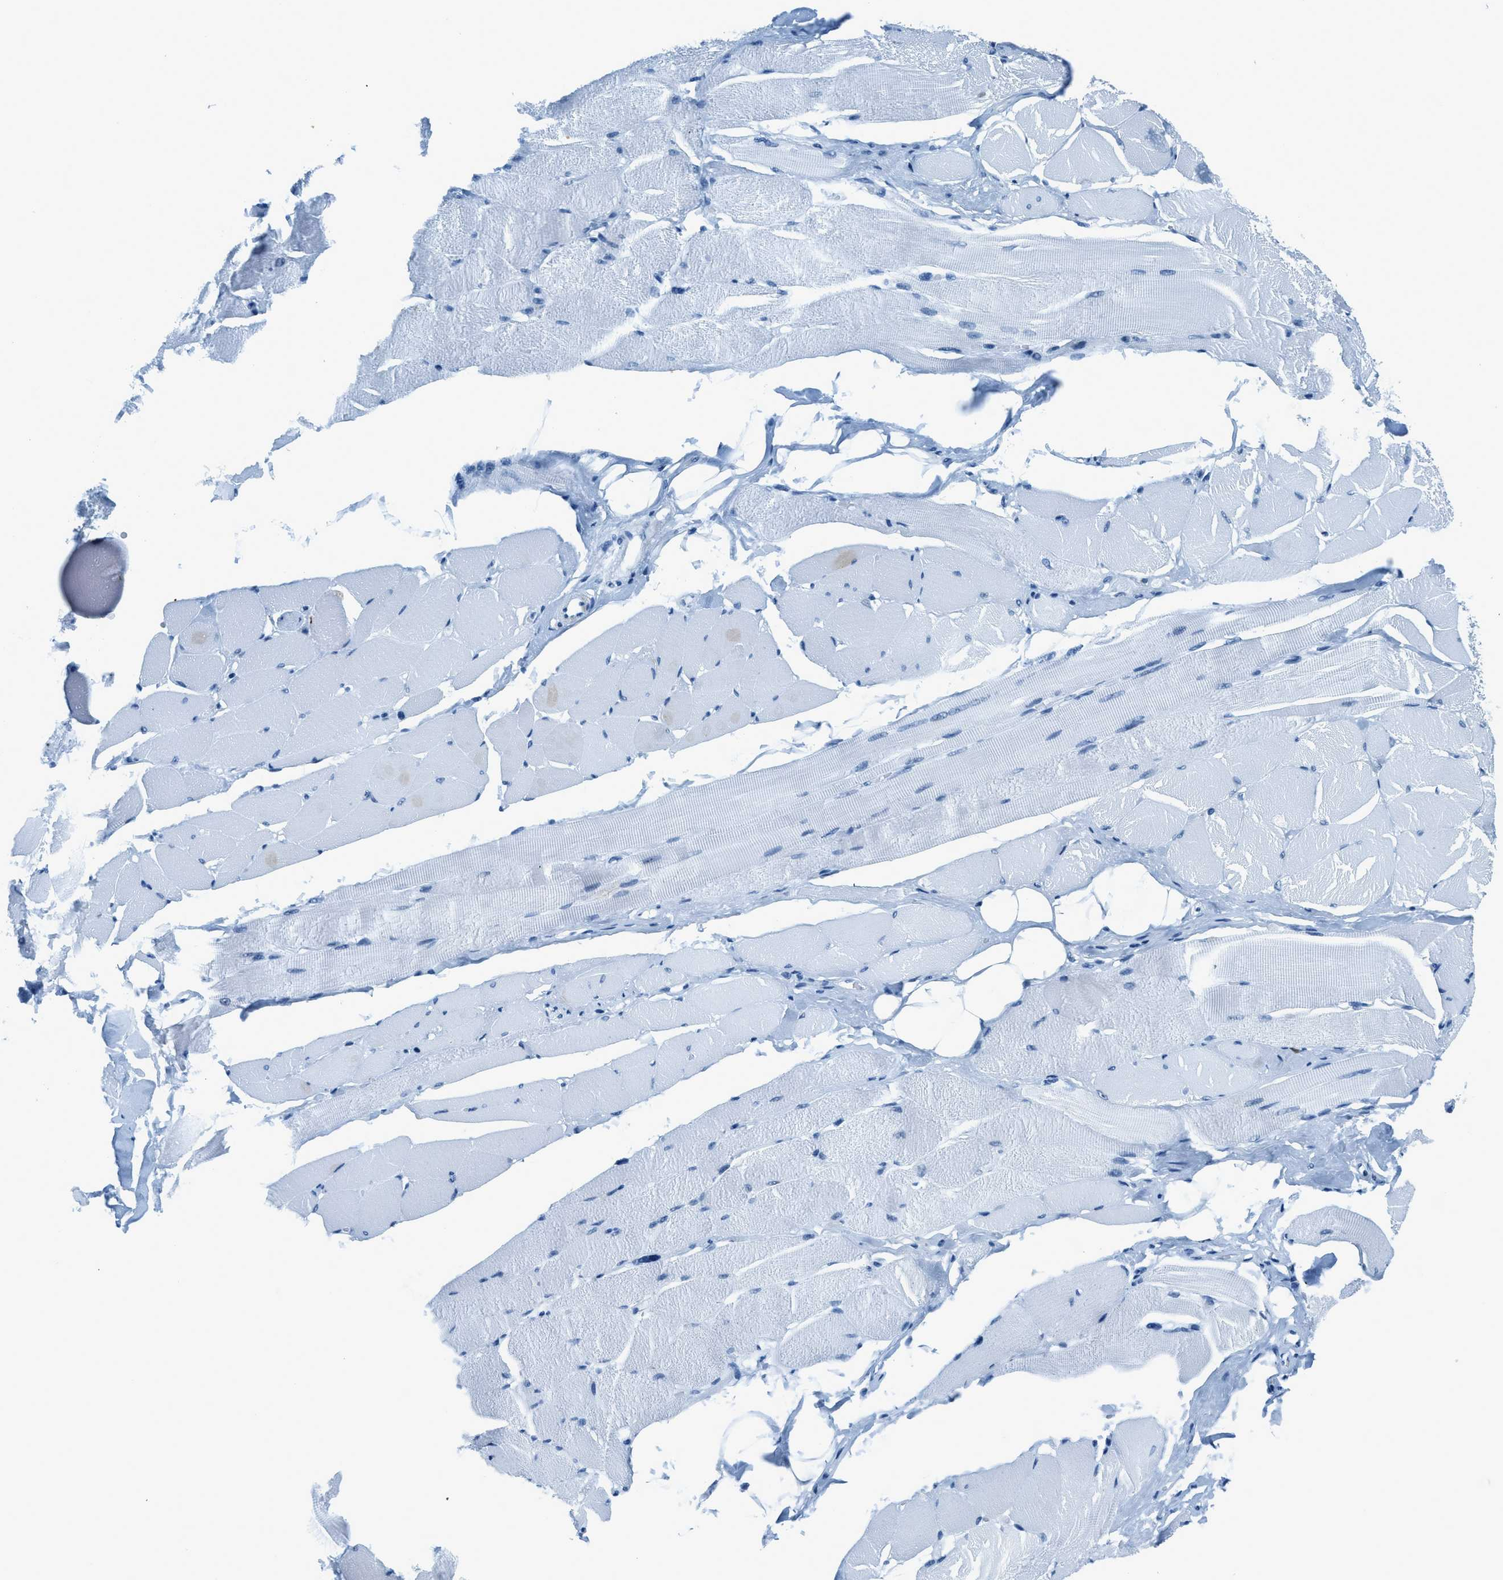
{"staining": {"intensity": "moderate", "quantity": "<25%", "location": "nuclear"}, "tissue": "skeletal muscle", "cell_type": "Myocytes", "image_type": "normal", "snomed": [{"axis": "morphology", "description": "Normal tissue, NOS"}, {"axis": "topography", "description": "Skeletal muscle"}, {"axis": "topography", "description": "Peripheral nerve tissue"}], "caption": "A brown stain highlights moderate nuclear expression of a protein in myocytes of unremarkable human skeletal muscle. The staining is performed using DAB brown chromogen to label protein expression. The nuclei are counter-stained blue using hematoxylin.", "gene": "PLA2G2A", "patient": {"sex": "female", "age": 84}}